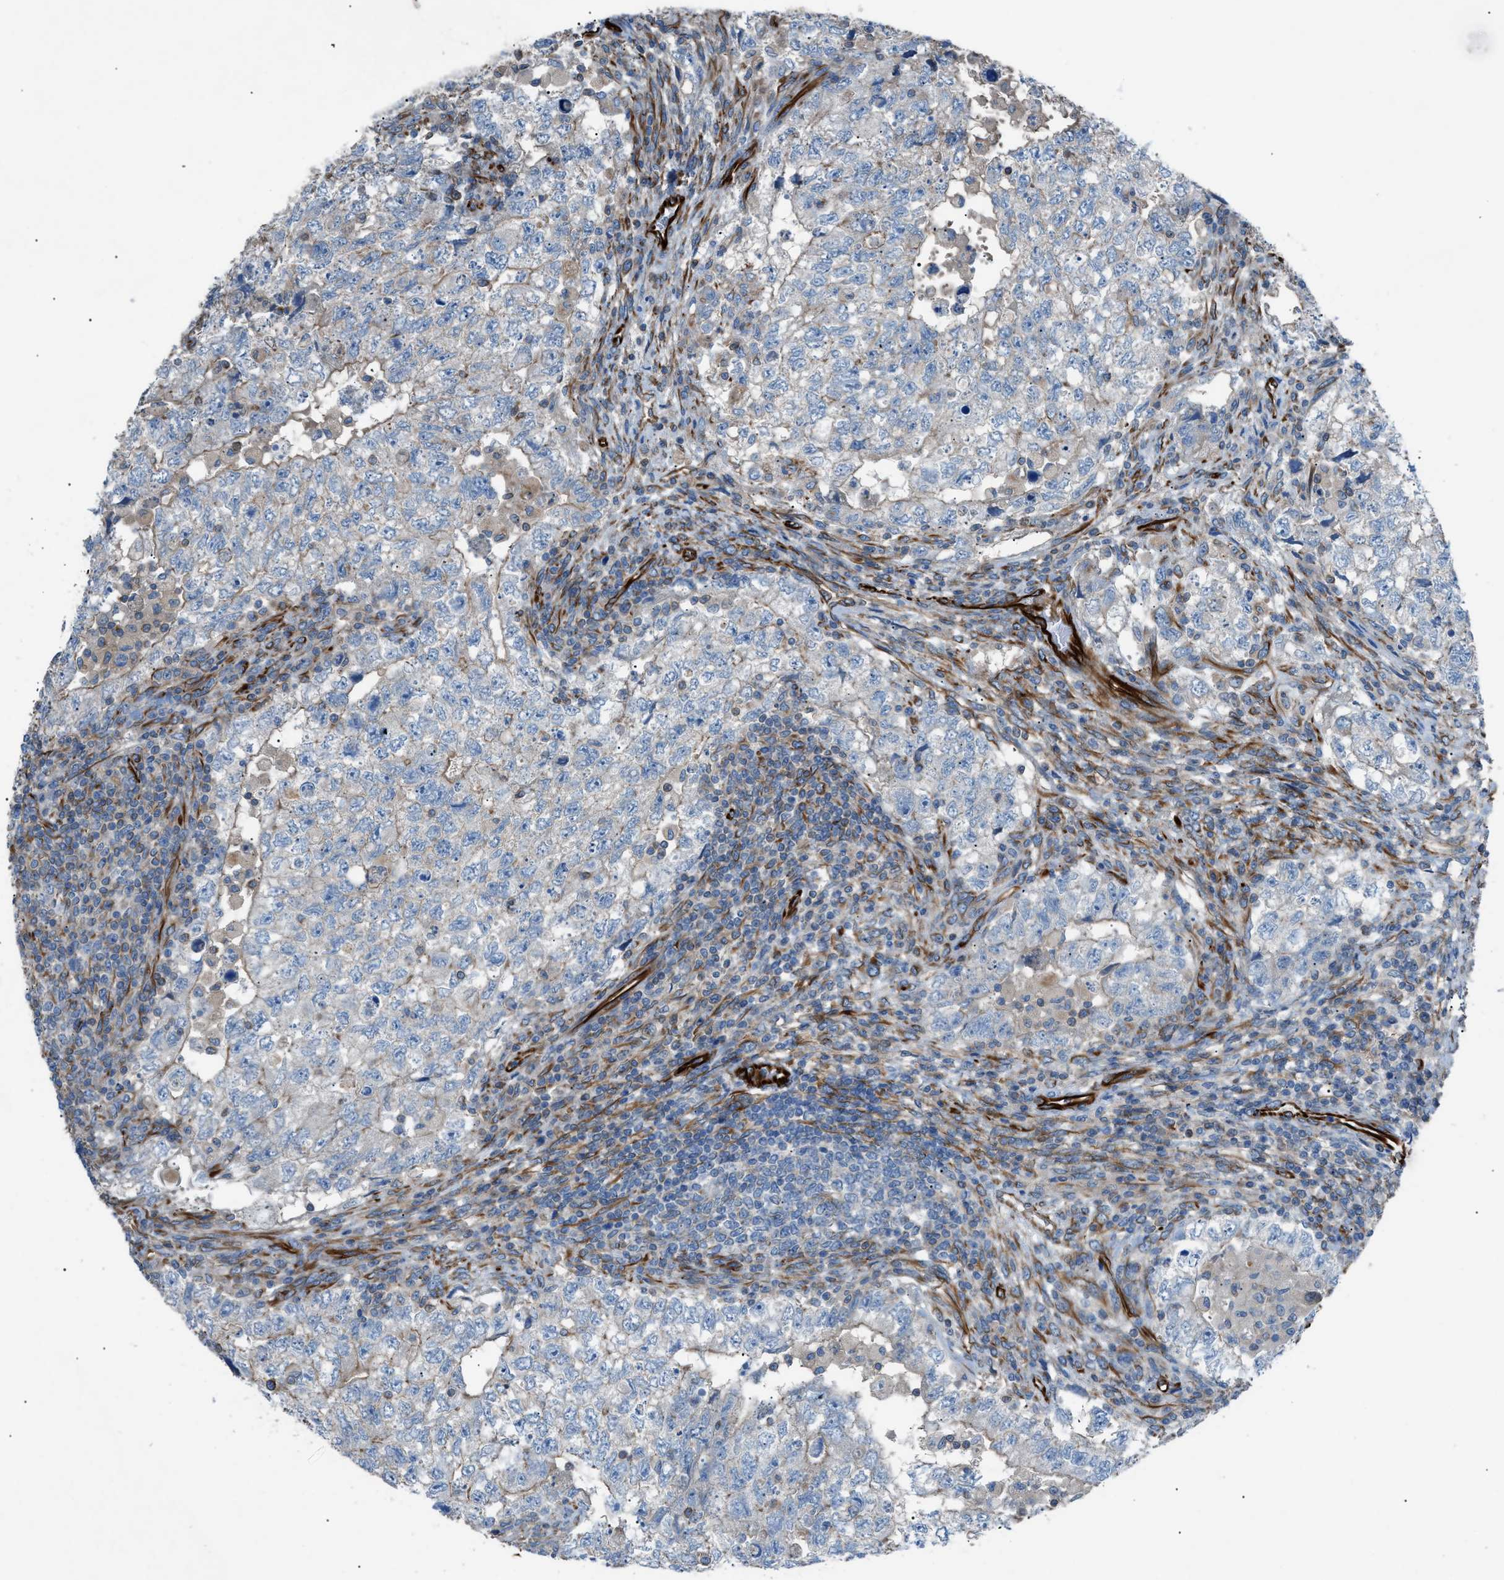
{"staining": {"intensity": "negative", "quantity": "none", "location": "none"}, "tissue": "testis cancer", "cell_type": "Tumor cells", "image_type": "cancer", "snomed": [{"axis": "morphology", "description": "Carcinoma, Embryonal, NOS"}, {"axis": "topography", "description": "Testis"}], "caption": "High power microscopy image of an immunohistochemistry (IHC) micrograph of testis cancer (embryonal carcinoma), revealing no significant positivity in tumor cells.", "gene": "CABP7", "patient": {"sex": "male", "age": 36}}